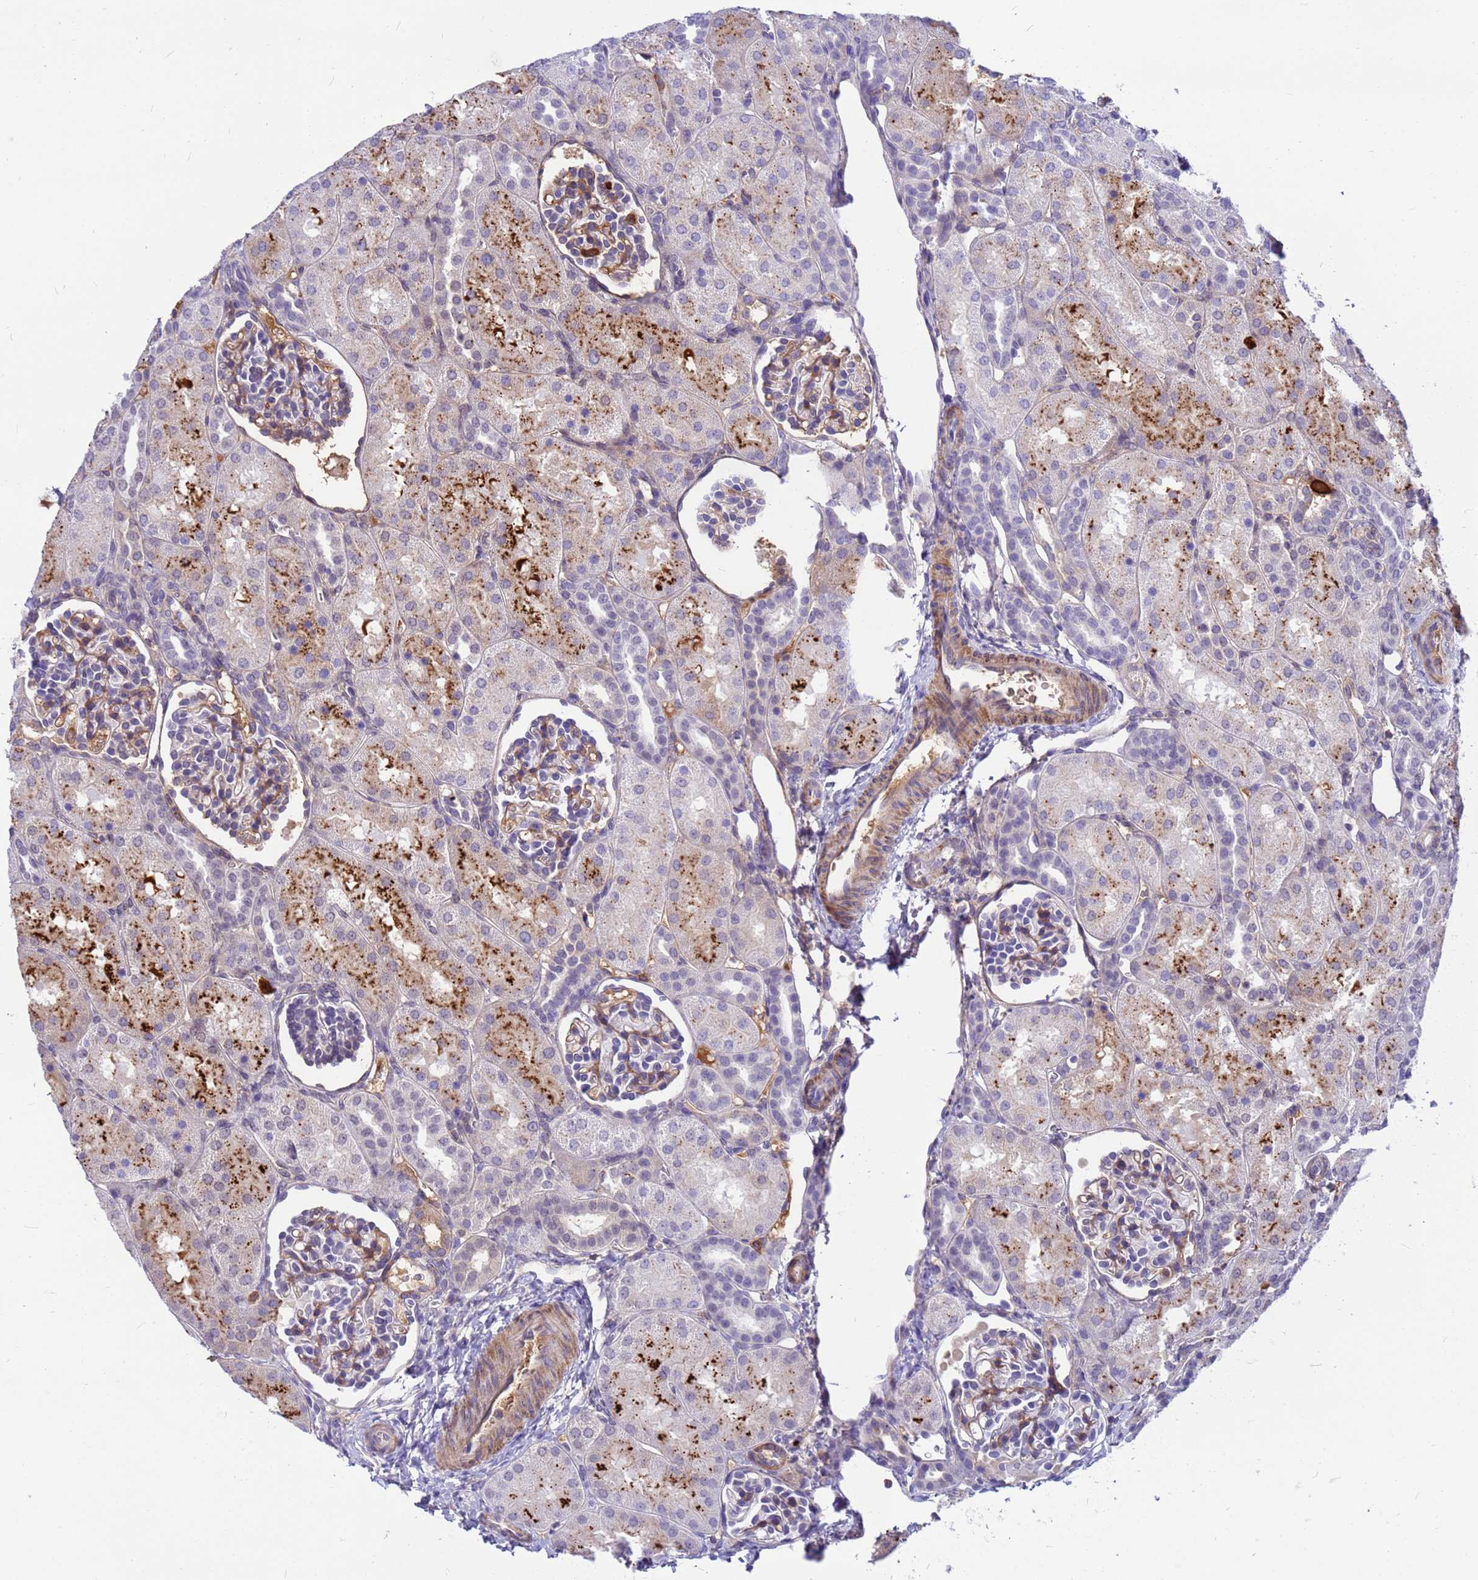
{"staining": {"intensity": "moderate", "quantity": "<25%", "location": "cytoplasmic/membranous"}, "tissue": "kidney", "cell_type": "Cells in glomeruli", "image_type": "normal", "snomed": [{"axis": "morphology", "description": "Normal tissue, NOS"}, {"axis": "topography", "description": "Kidney"}], "caption": "Protein staining displays moderate cytoplasmic/membranous expression in about <25% of cells in glomeruli in normal kidney. The staining was performed using DAB (3,3'-diaminobenzidine), with brown indicating positive protein expression. Nuclei are stained blue with hematoxylin.", "gene": "ORM1", "patient": {"sex": "male", "age": 1}}